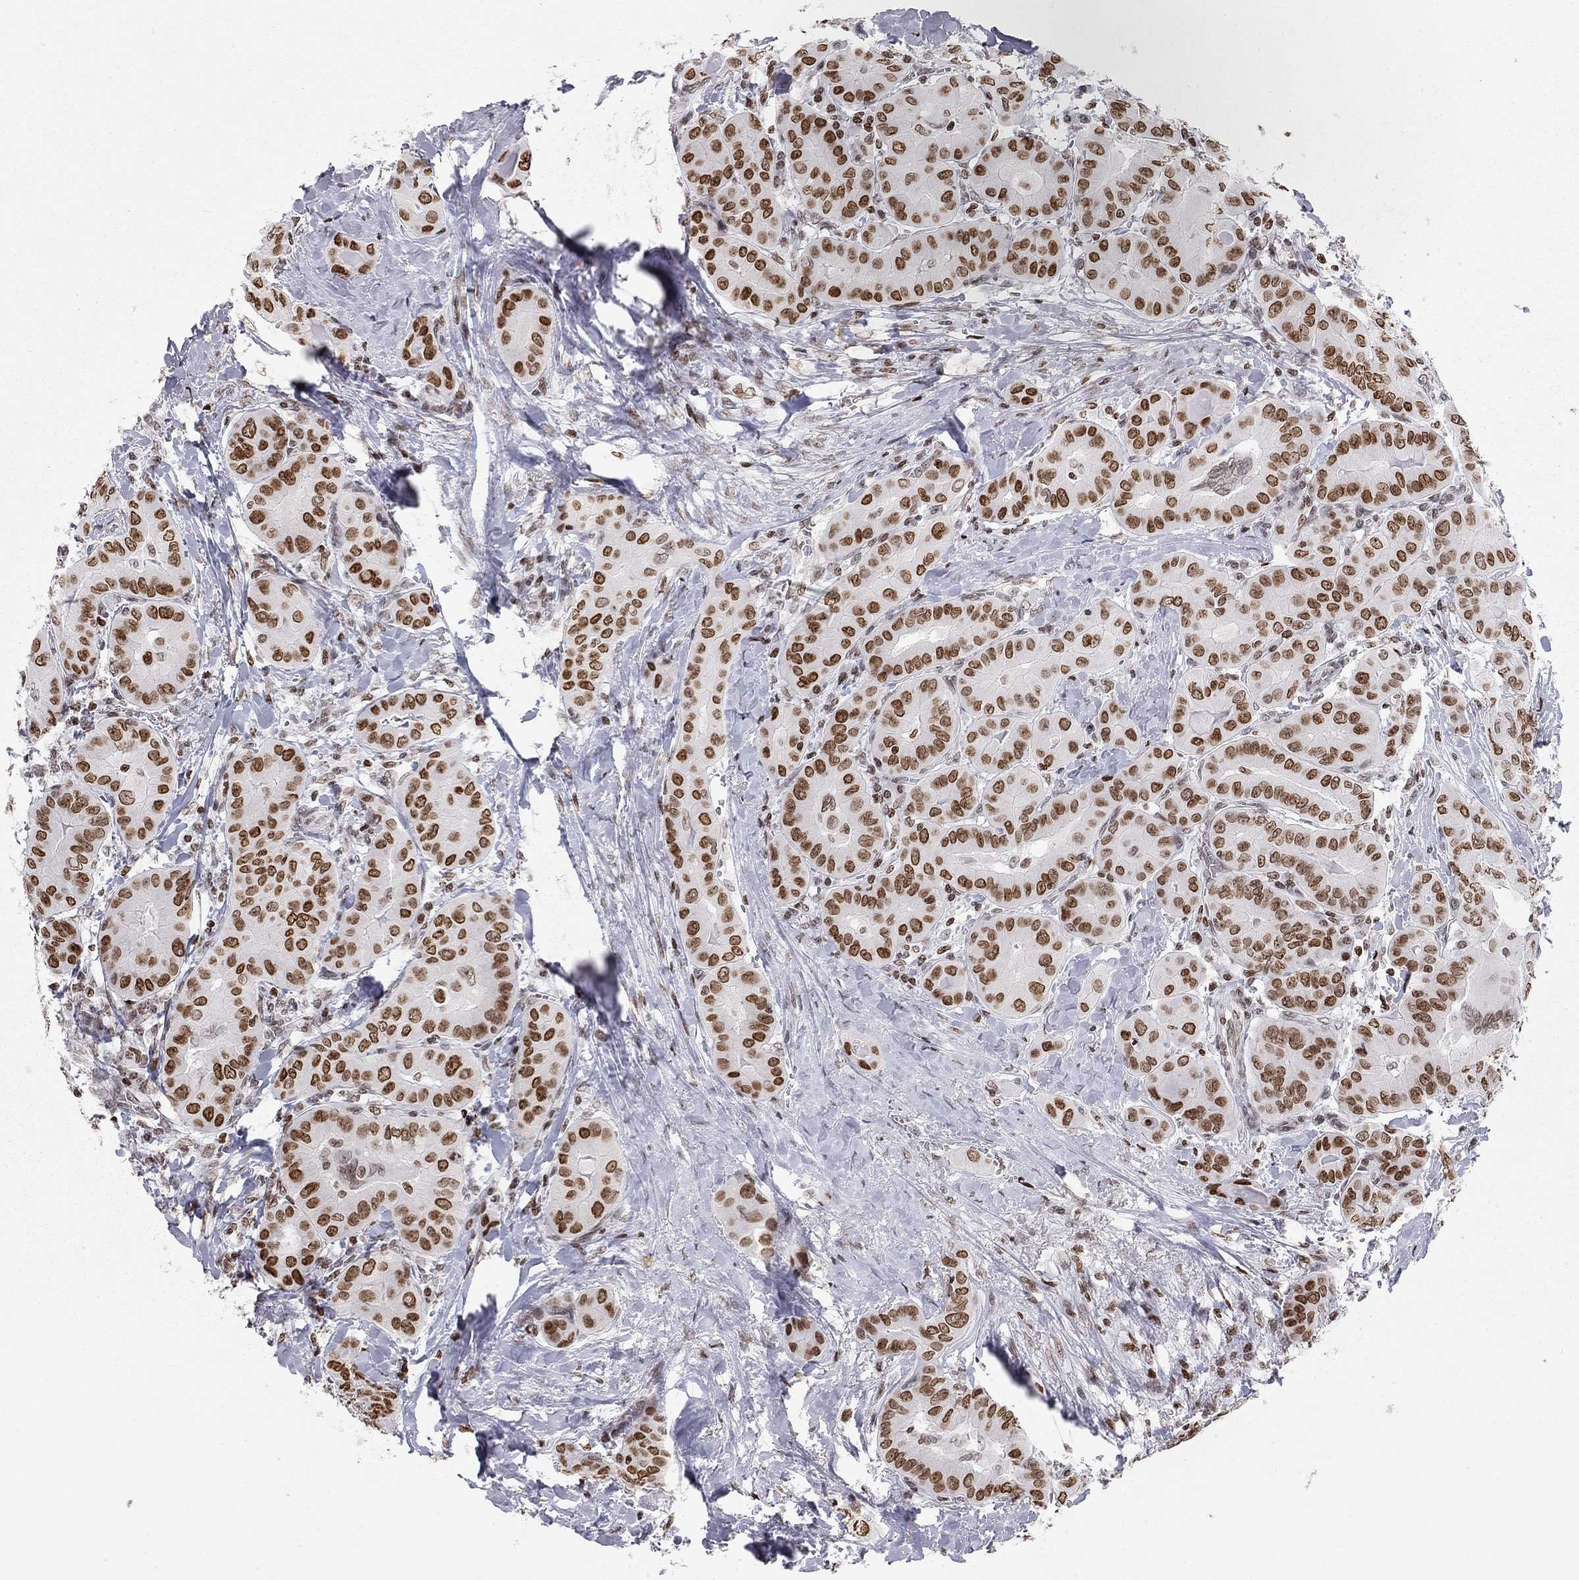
{"staining": {"intensity": "strong", "quantity": ">75%", "location": "nuclear"}, "tissue": "thyroid cancer", "cell_type": "Tumor cells", "image_type": "cancer", "snomed": [{"axis": "morphology", "description": "Papillary adenocarcinoma, NOS"}, {"axis": "topography", "description": "Thyroid gland"}], "caption": "IHC staining of thyroid cancer, which exhibits high levels of strong nuclear expression in about >75% of tumor cells indicating strong nuclear protein expression. The staining was performed using DAB (brown) for protein detection and nuclei were counterstained in hematoxylin (blue).", "gene": "H2AX", "patient": {"sex": "female", "age": 37}}